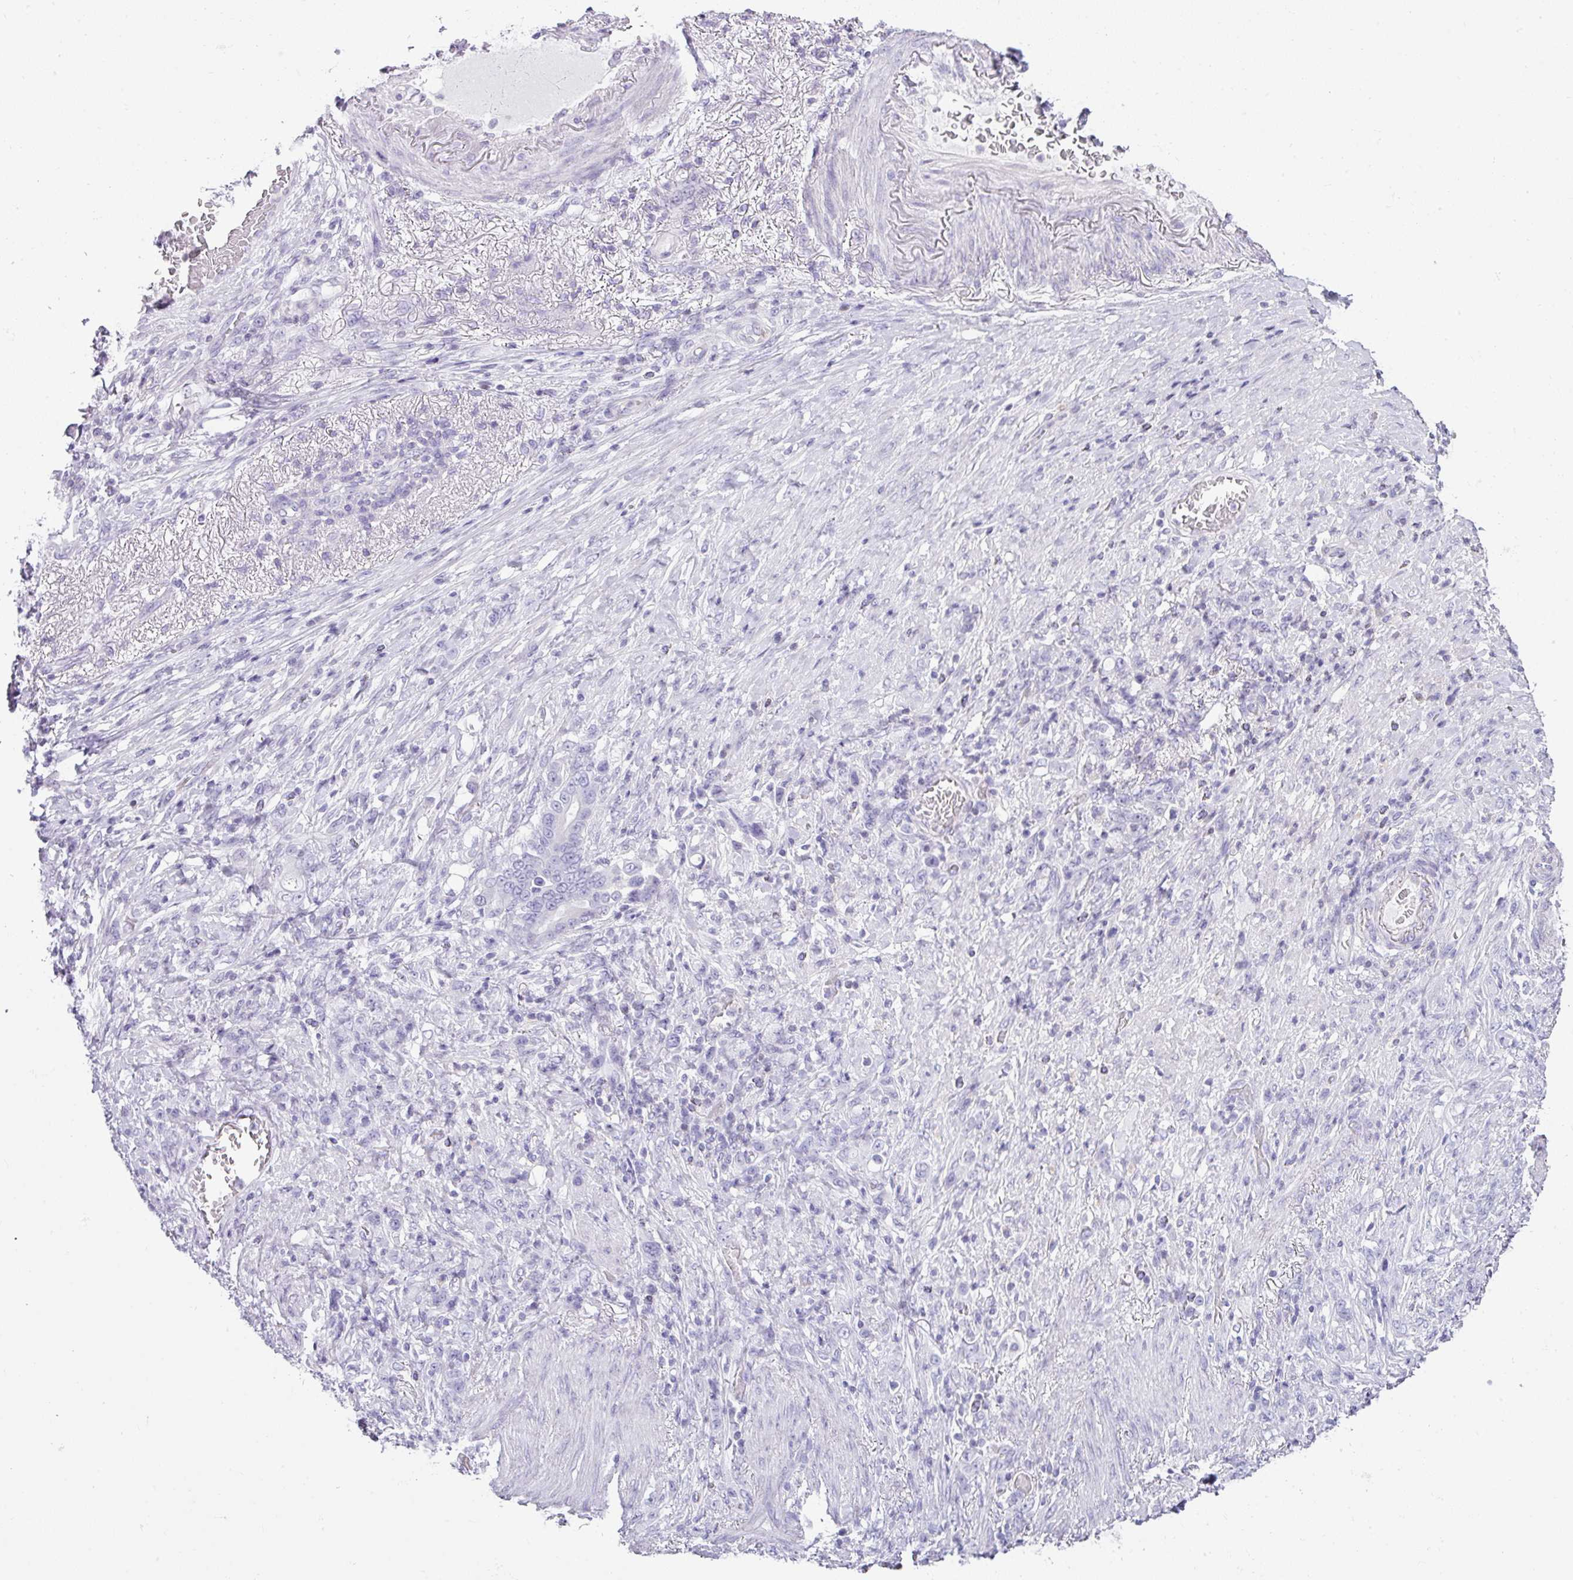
{"staining": {"intensity": "negative", "quantity": "none", "location": "none"}, "tissue": "stomach cancer", "cell_type": "Tumor cells", "image_type": "cancer", "snomed": [{"axis": "morphology", "description": "Adenocarcinoma, NOS"}, {"axis": "topography", "description": "Stomach"}], "caption": "Immunohistochemical staining of stomach adenocarcinoma displays no significant expression in tumor cells.", "gene": "STAT5A", "patient": {"sex": "female", "age": 79}}